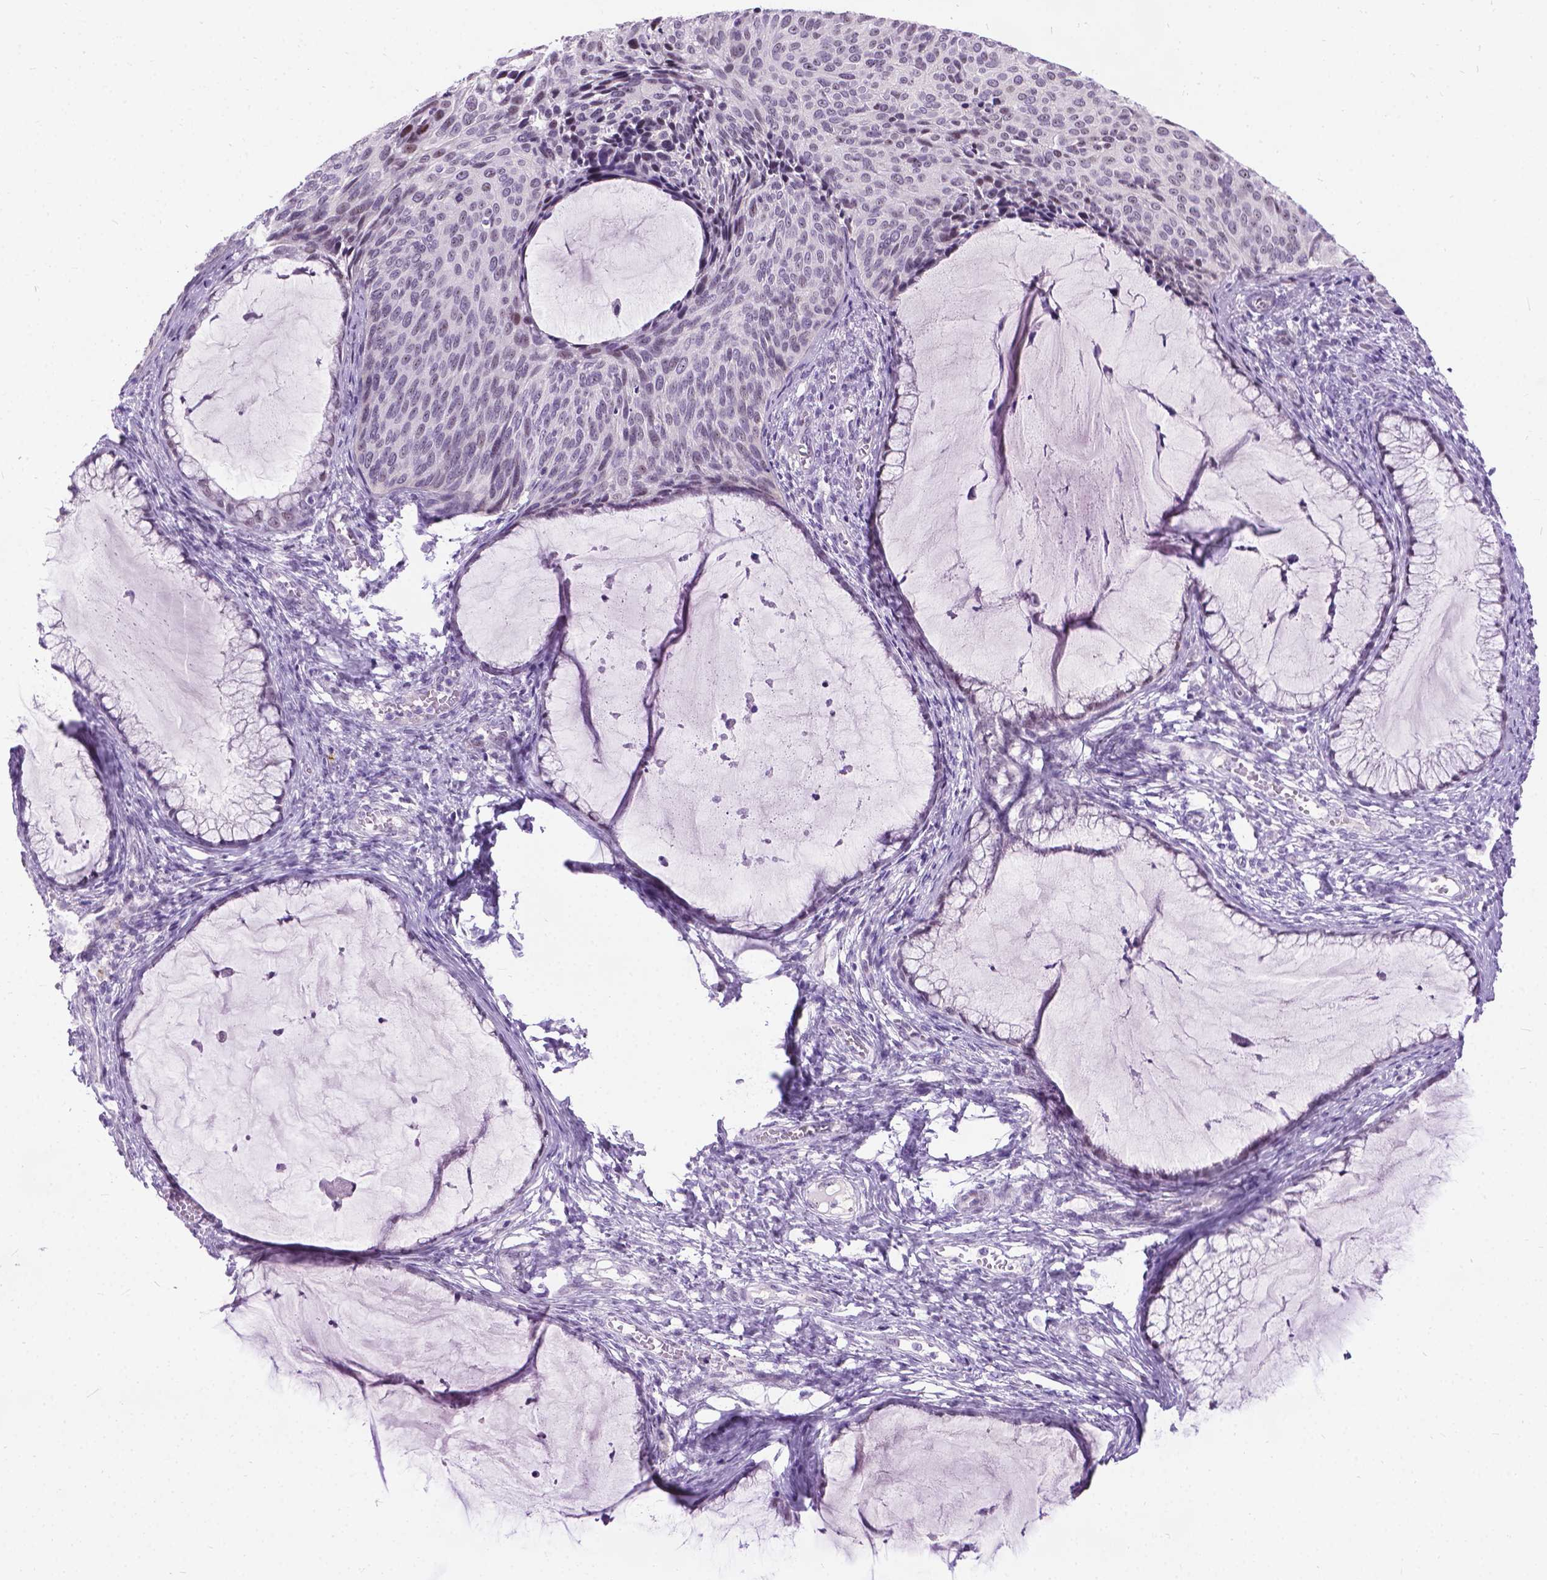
{"staining": {"intensity": "negative", "quantity": "none", "location": "none"}, "tissue": "cervical cancer", "cell_type": "Tumor cells", "image_type": "cancer", "snomed": [{"axis": "morphology", "description": "Squamous cell carcinoma, NOS"}, {"axis": "topography", "description": "Cervix"}], "caption": "Tumor cells show no significant protein expression in cervical cancer (squamous cell carcinoma). (Stains: DAB IHC with hematoxylin counter stain, Microscopy: brightfield microscopy at high magnification).", "gene": "PROB1", "patient": {"sex": "female", "age": 36}}